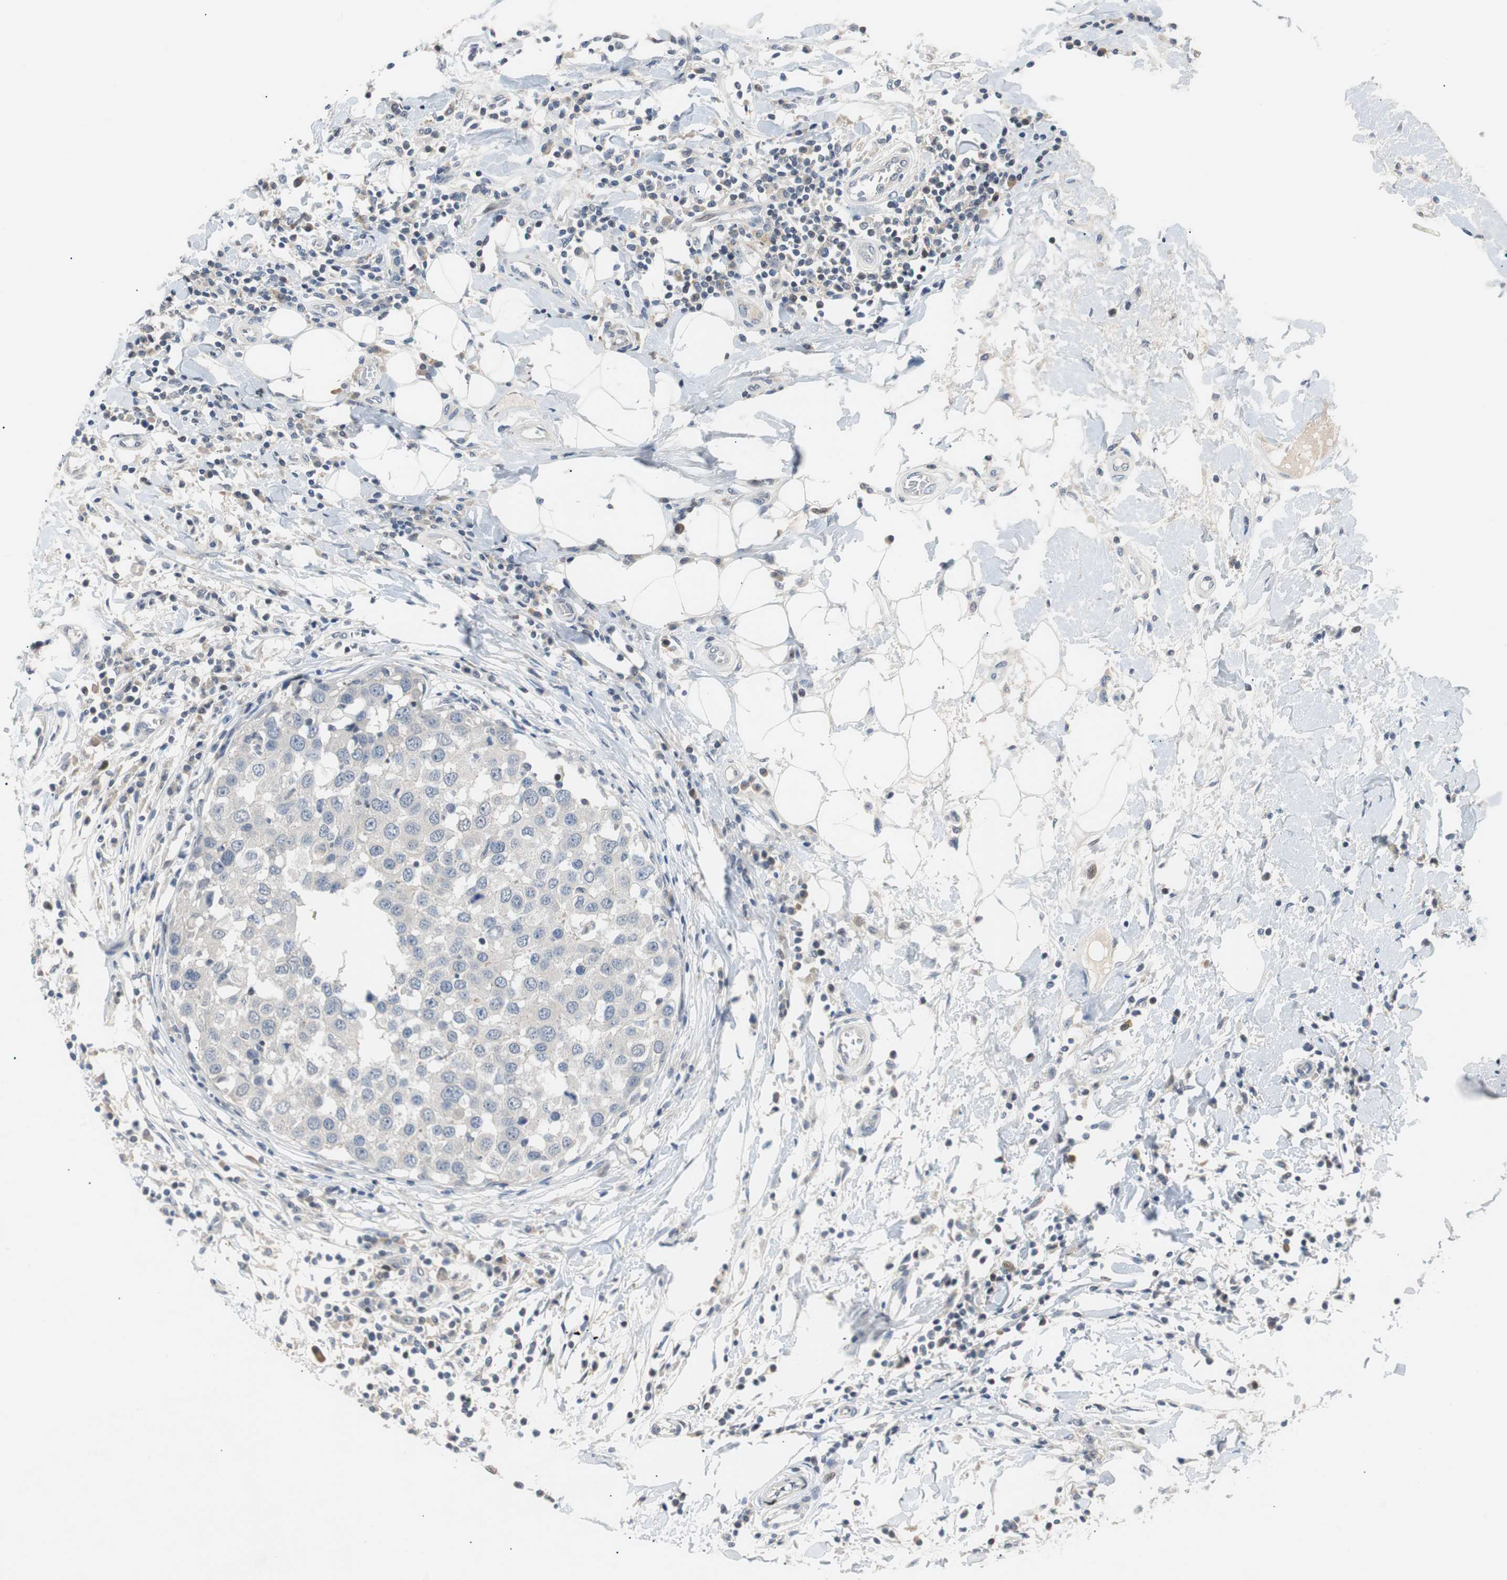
{"staining": {"intensity": "negative", "quantity": "none", "location": "none"}, "tissue": "breast cancer", "cell_type": "Tumor cells", "image_type": "cancer", "snomed": [{"axis": "morphology", "description": "Duct carcinoma"}, {"axis": "topography", "description": "Breast"}], "caption": "This is a micrograph of immunohistochemistry staining of intraductal carcinoma (breast), which shows no expression in tumor cells.", "gene": "MAP2K4", "patient": {"sex": "female", "age": 27}}